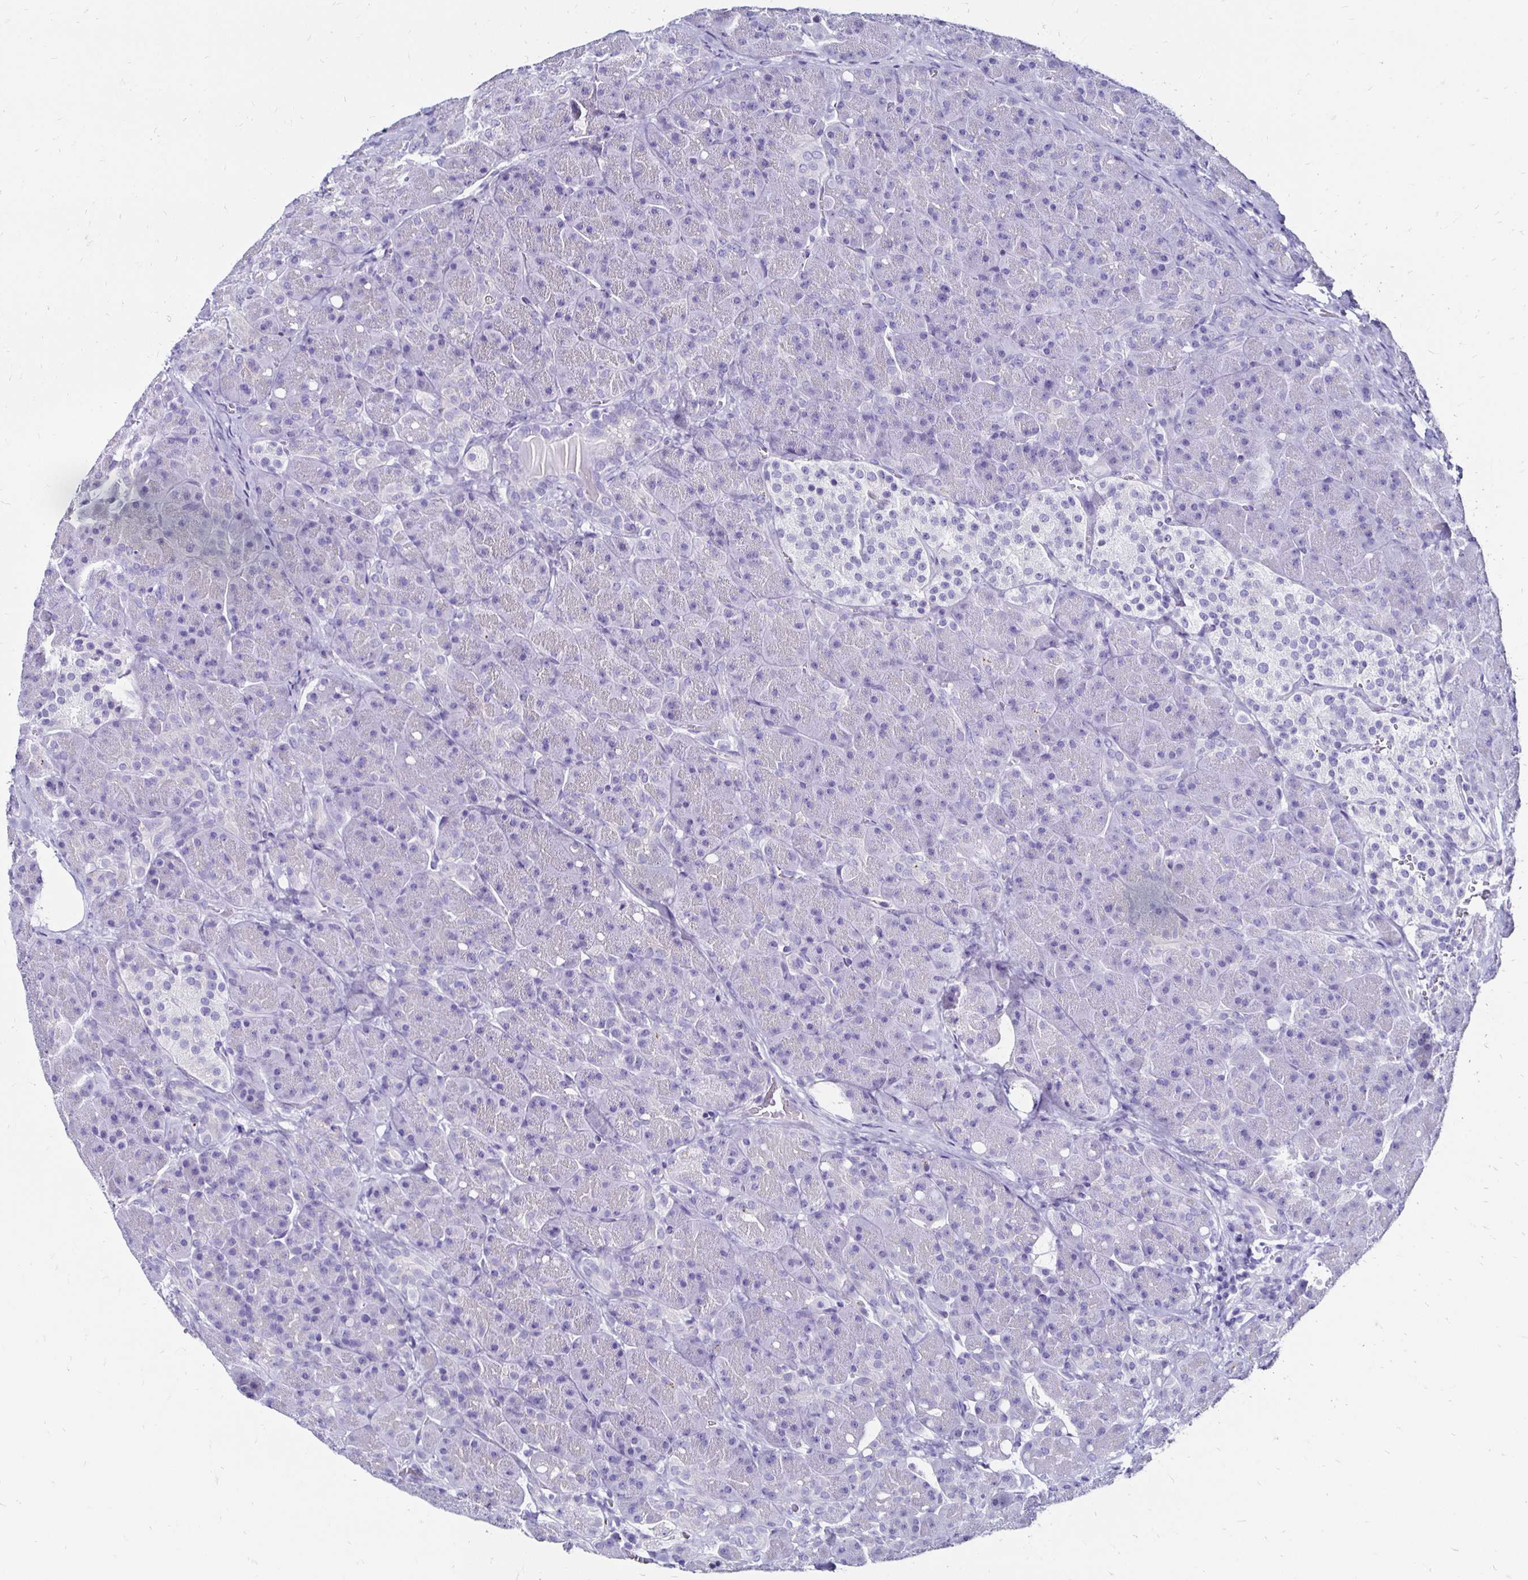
{"staining": {"intensity": "negative", "quantity": "none", "location": "none"}, "tissue": "pancreas", "cell_type": "Exocrine glandular cells", "image_type": "normal", "snomed": [{"axis": "morphology", "description": "Normal tissue, NOS"}, {"axis": "topography", "description": "Pancreas"}], "caption": "This is an immunohistochemistry micrograph of benign pancreas. There is no positivity in exocrine glandular cells.", "gene": "KCNT1", "patient": {"sex": "male", "age": 55}}